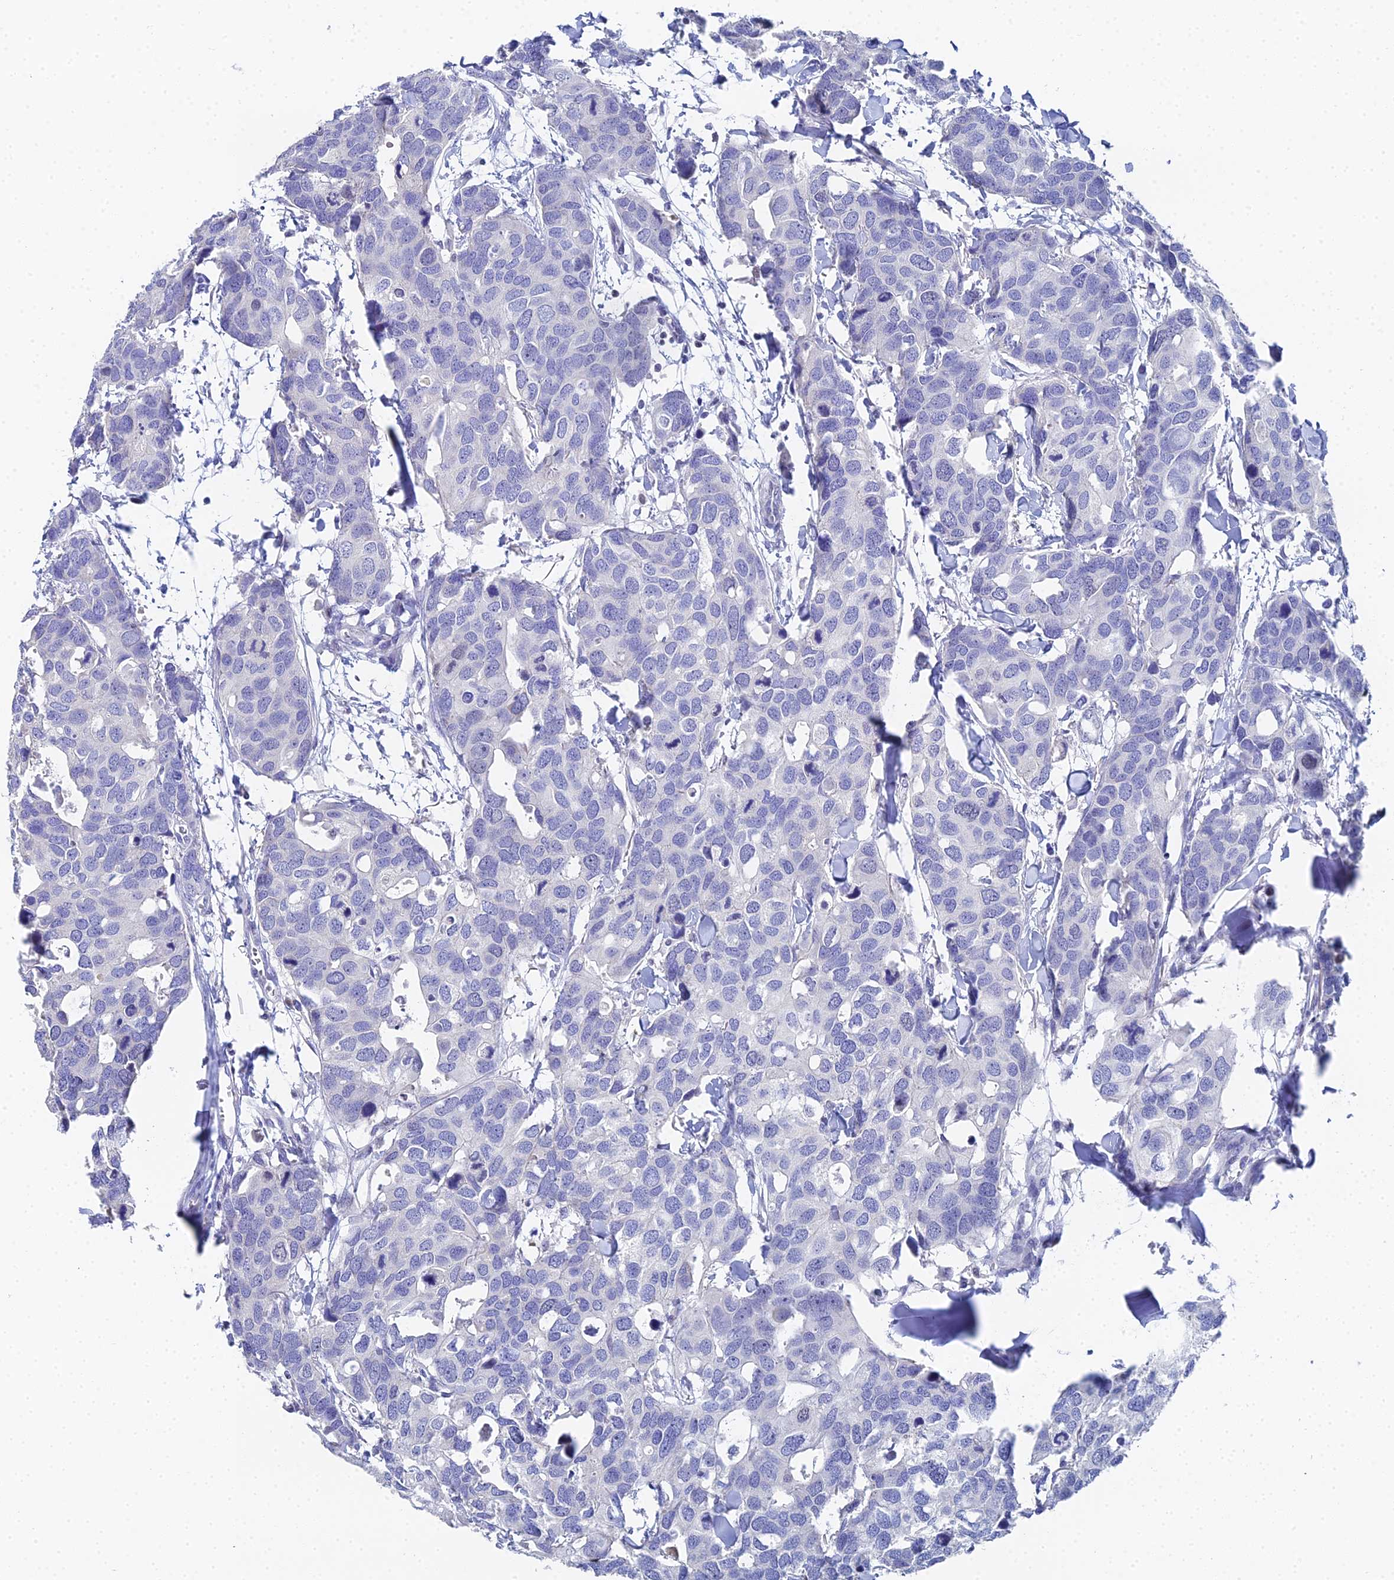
{"staining": {"intensity": "negative", "quantity": "none", "location": "none"}, "tissue": "breast cancer", "cell_type": "Tumor cells", "image_type": "cancer", "snomed": [{"axis": "morphology", "description": "Duct carcinoma"}, {"axis": "topography", "description": "Breast"}], "caption": "A high-resolution image shows immunohistochemistry staining of infiltrating ductal carcinoma (breast), which exhibits no significant positivity in tumor cells.", "gene": "OCM", "patient": {"sex": "female", "age": 83}}